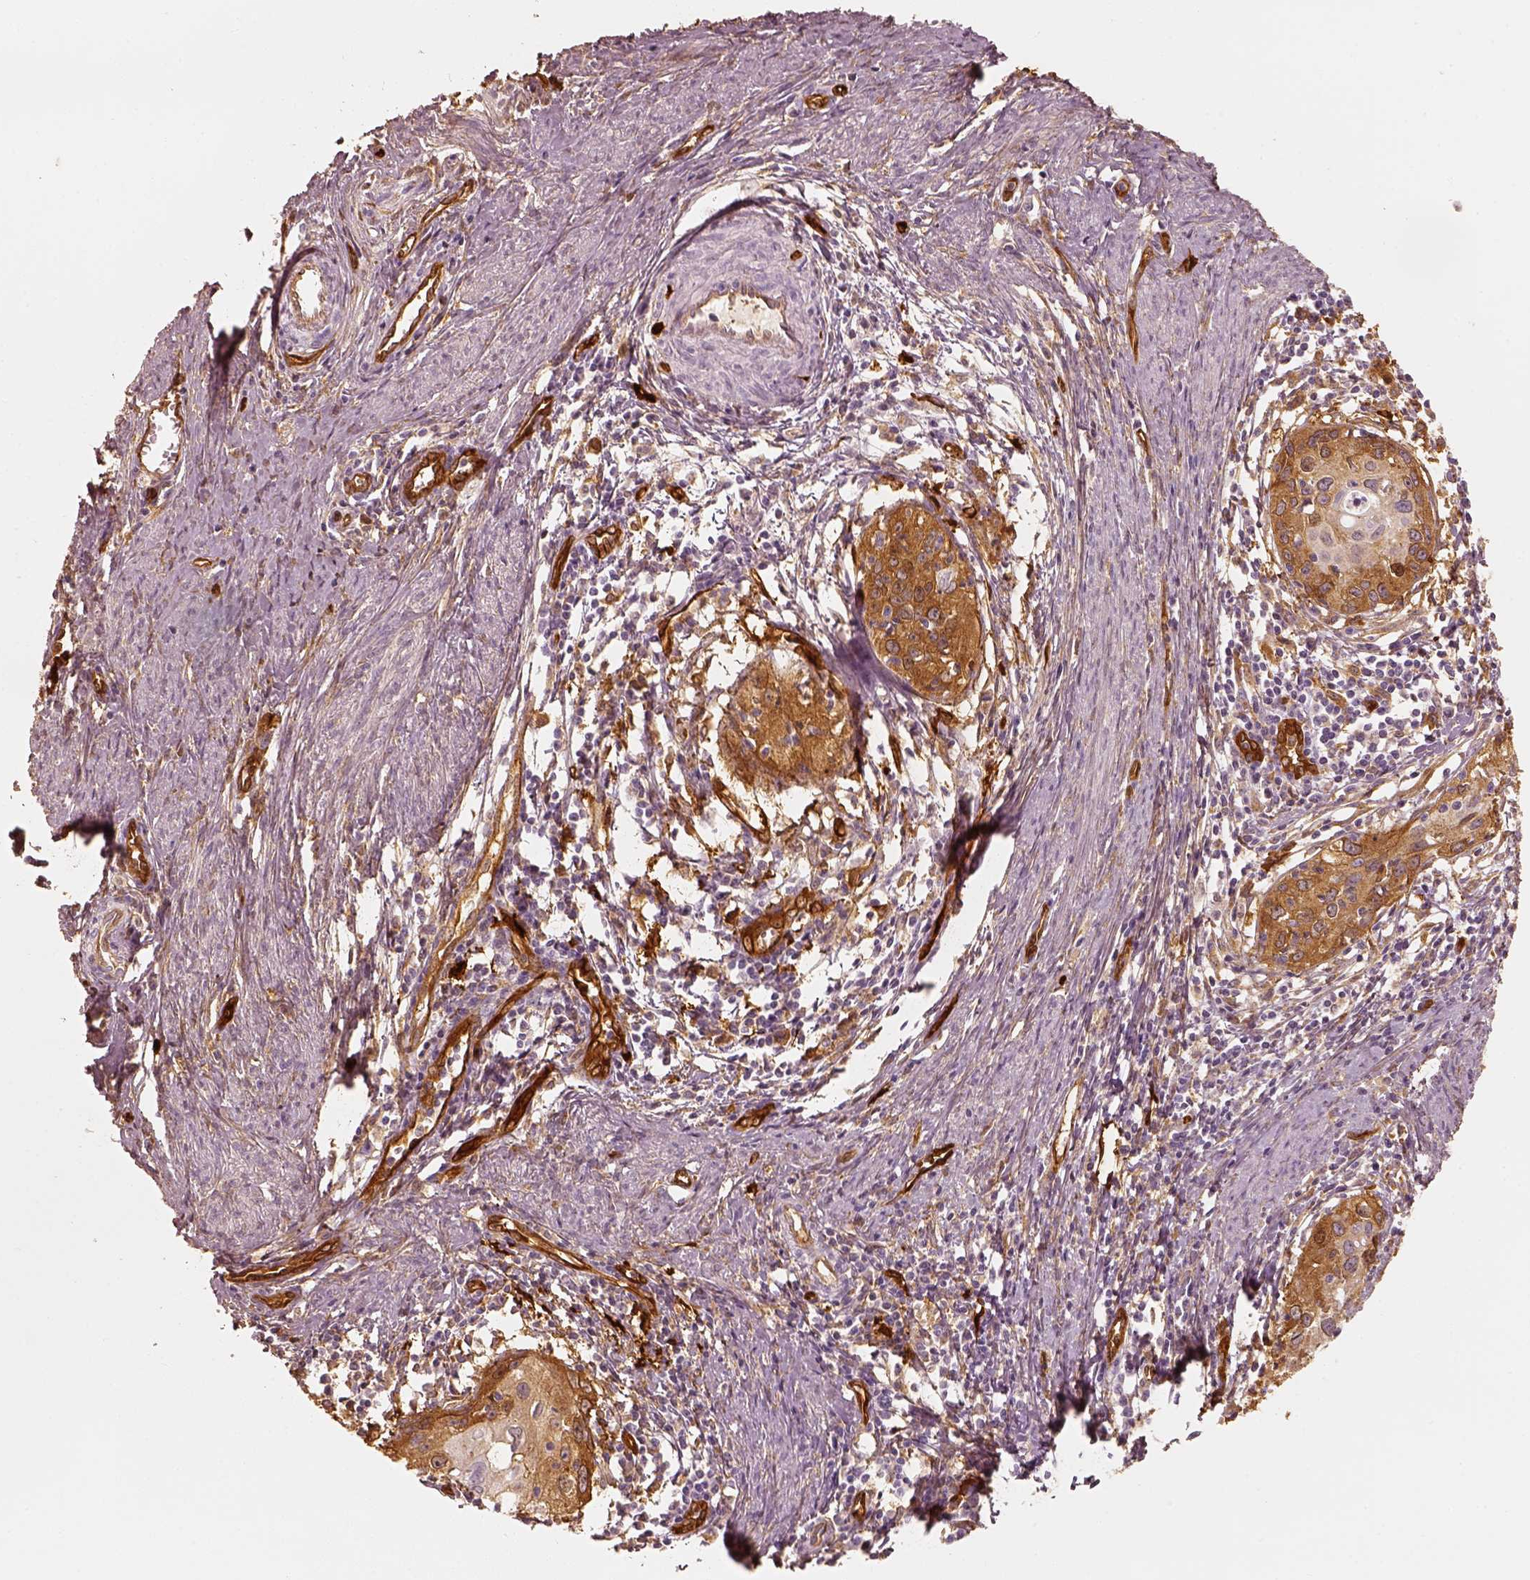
{"staining": {"intensity": "moderate", "quantity": ">75%", "location": "cytoplasmic/membranous"}, "tissue": "cervical cancer", "cell_type": "Tumor cells", "image_type": "cancer", "snomed": [{"axis": "morphology", "description": "Squamous cell carcinoma, NOS"}, {"axis": "topography", "description": "Cervix"}], "caption": "Moderate cytoplasmic/membranous protein positivity is appreciated in about >75% of tumor cells in cervical cancer.", "gene": "FSCN1", "patient": {"sex": "female", "age": 40}}